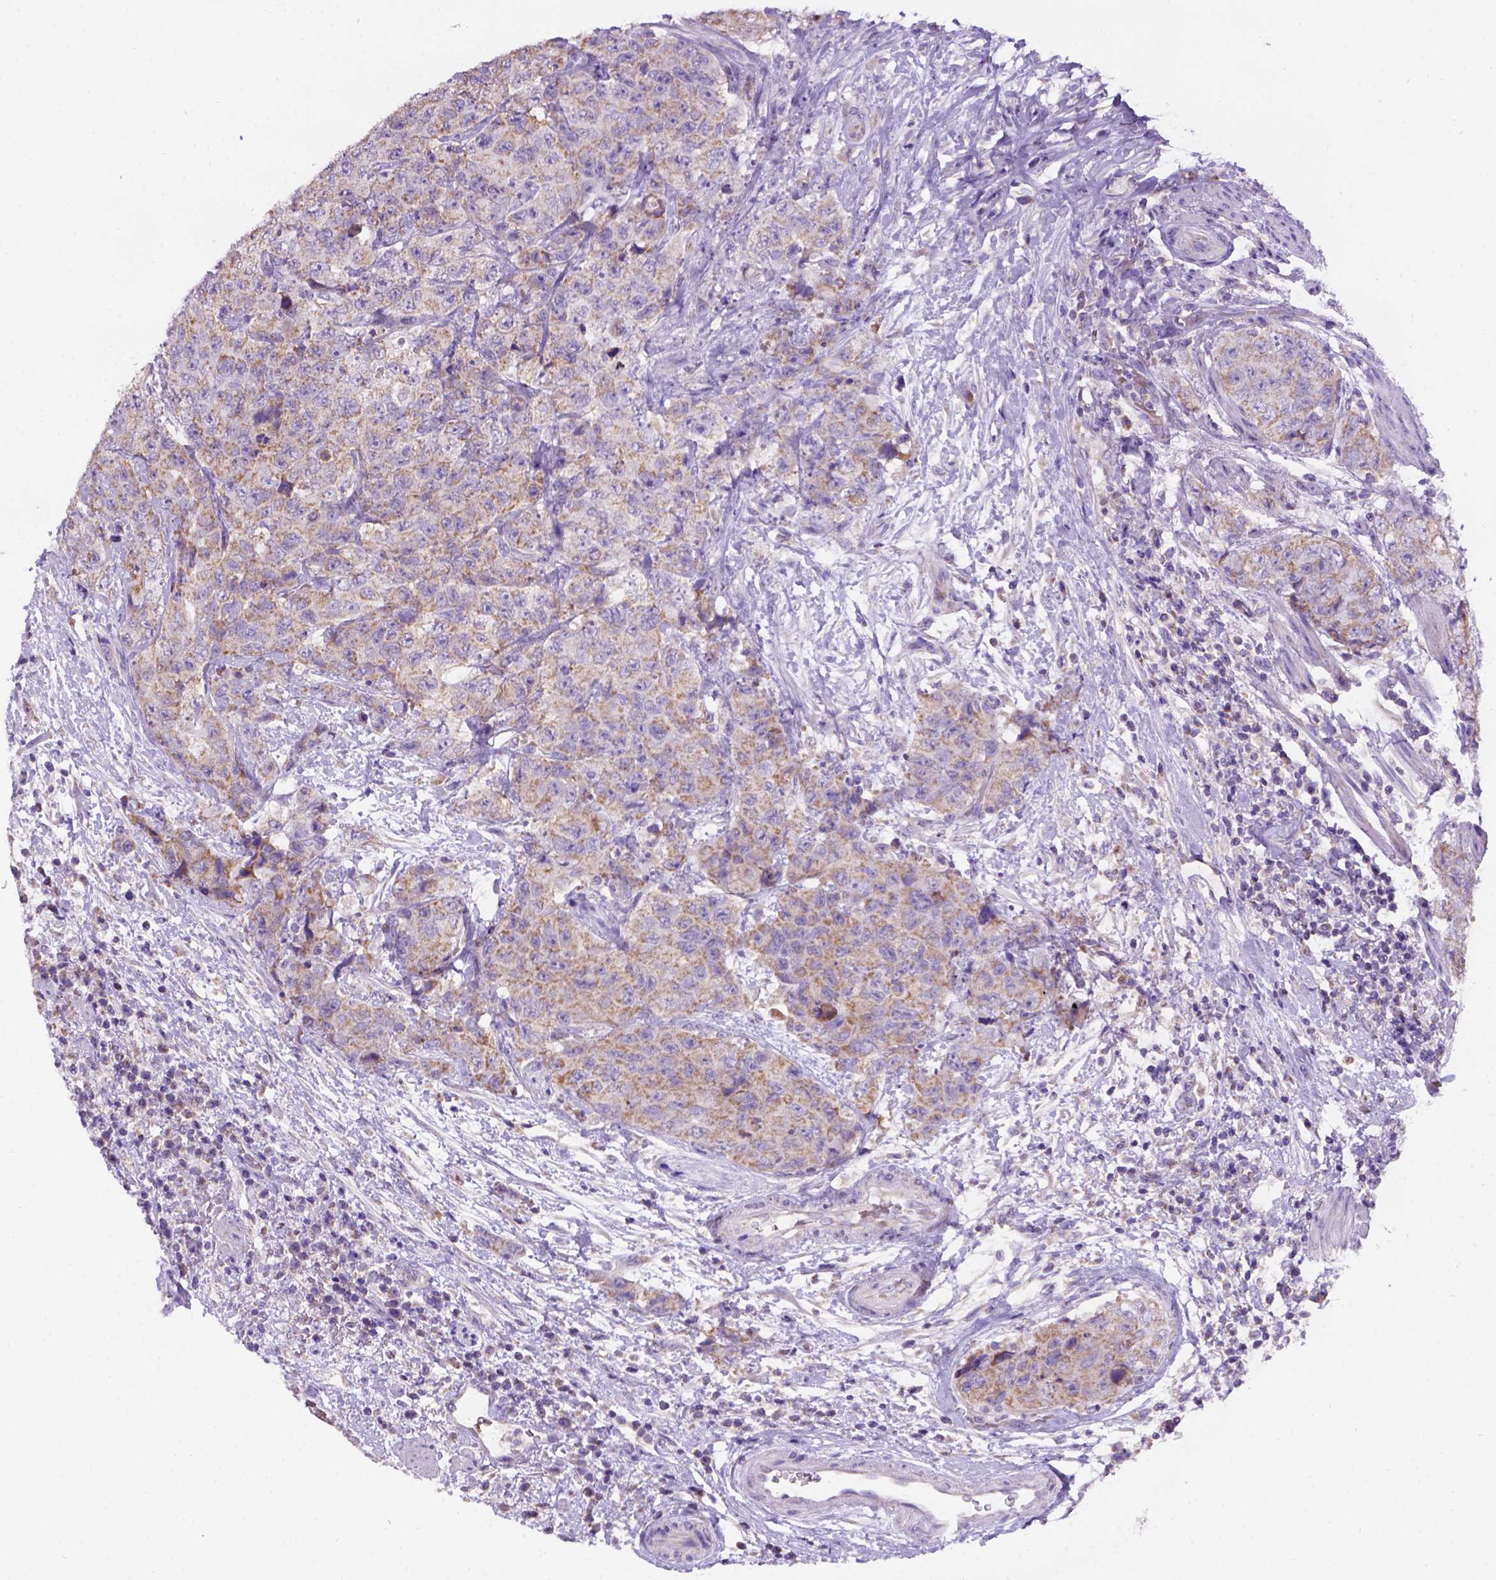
{"staining": {"intensity": "weak", "quantity": ">75%", "location": "cytoplasmic/membranous"}, "tissue": "urothelial cancer", "cell_type": "Tumor cells", "image_type": "cancer", "snomed": [{"axis": "morphology", "description": "Urothelial carcinoma, High grade"}, {"axis": "topography", "description": "Urinary bladder"}], "caption": "Human urothelial cancer stained with a brown dye displays weak cytoplasmic/membranous positive expression in about >75% of tumor cells.", "gene": "L2HGDH", "patient": {"sex": "female", "age": 78}}